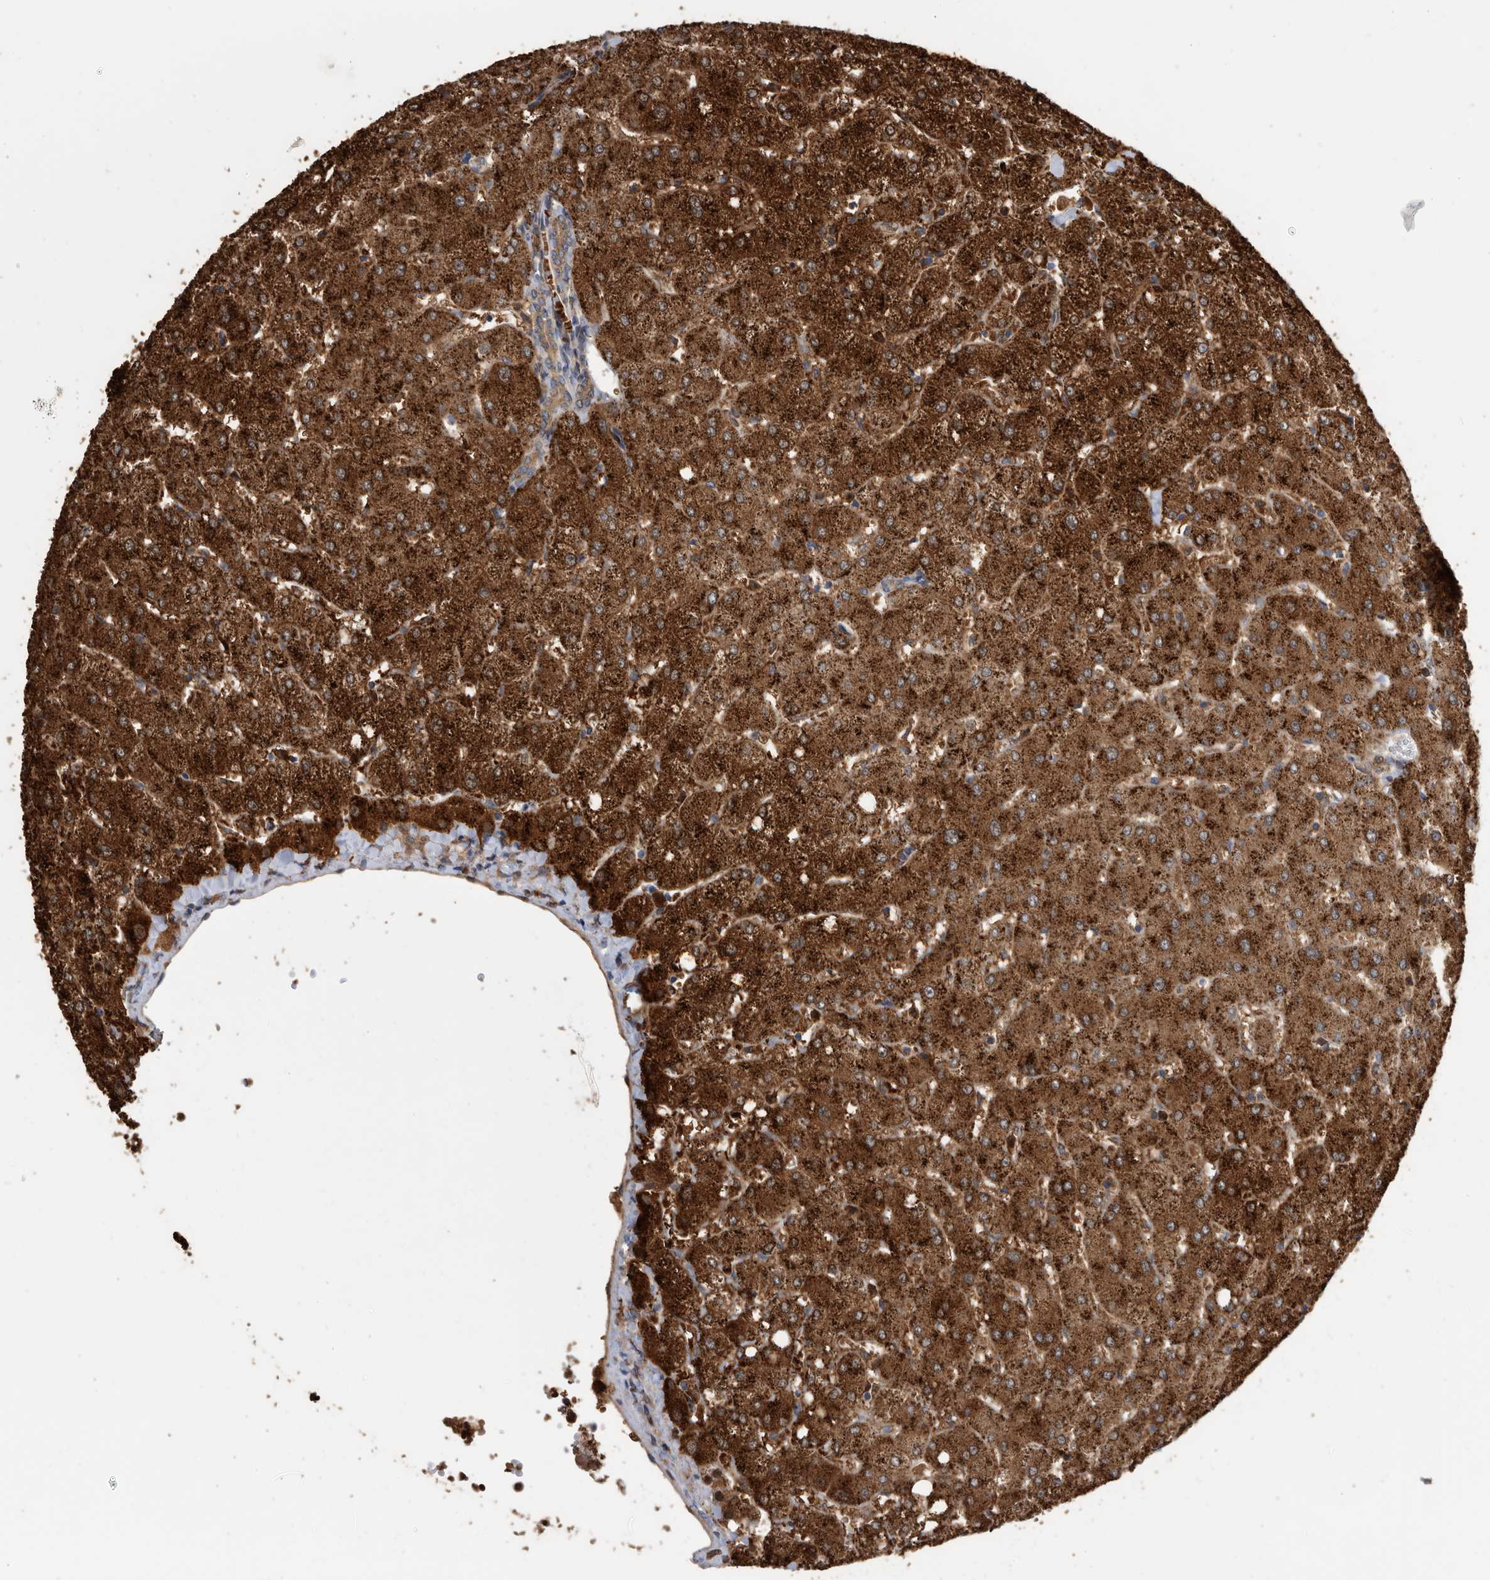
{"staining": {"intensity": "moderate", "quantity": ">75%", "location": "cytoplasmic/membranous"}, "tissue": "liver", "cell_type": "Cholangiocytes", "image_type": "normal", "snomed": [{"axis": "morphology", "description": "Normal tissue, NOS"}, {"axis": "topography", "description": "Liver"}], "caption": "This image reveals immunohistochemistry (IHC) staining of unremarkable liver, with medium moderate cytoplasmic/membranous staining in about >75% of cholangiocytes.", "gene": "CRISPLD2", "patient": {"sex": "female", "age": 54}}